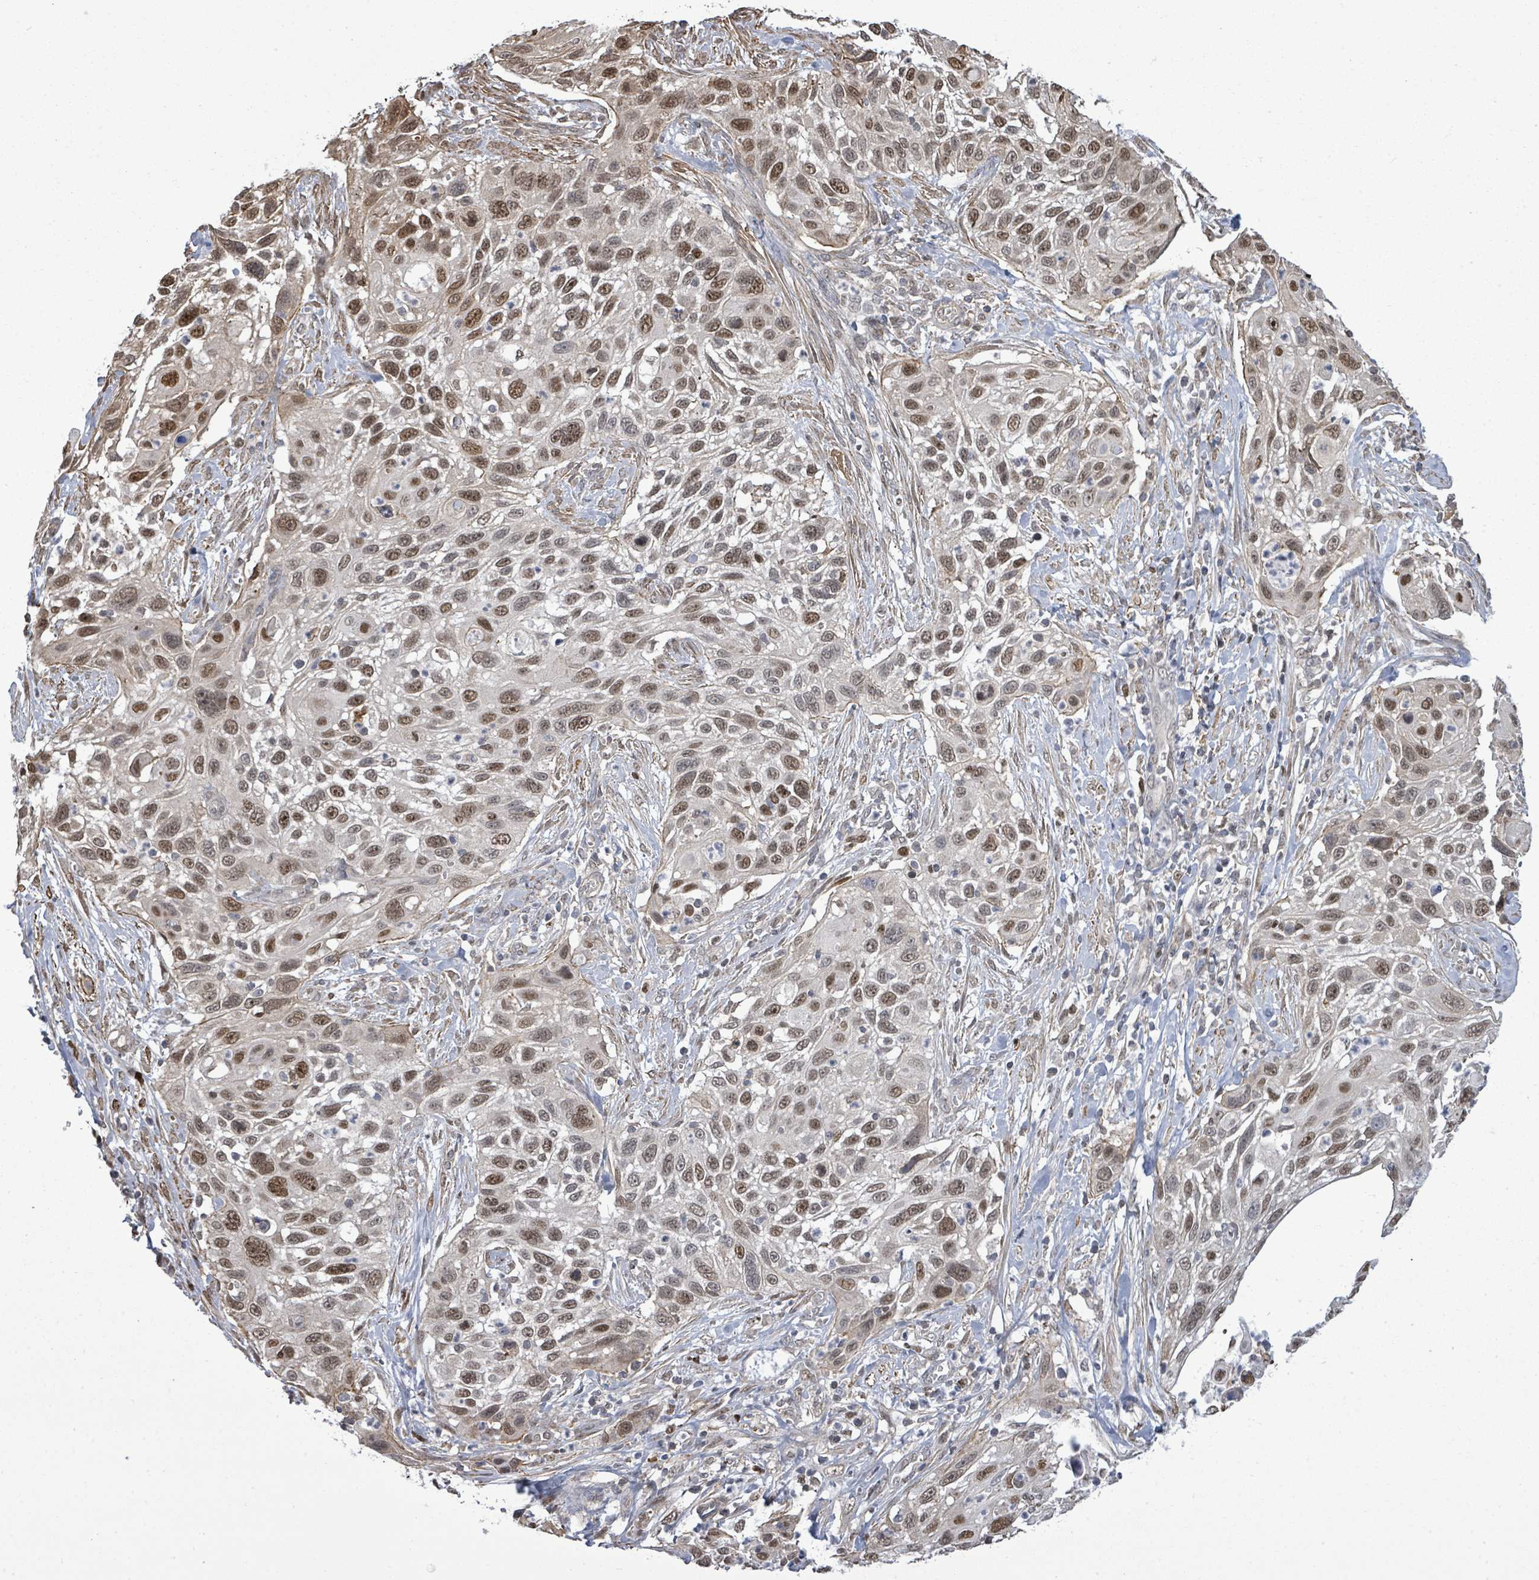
{"staining": {"intensity": "moderate", "quantity": ">75%", "location": "nuclear"}, "tissue": "cervical cancer", "cell_type": "Tumor cells", "image_type": "cancer", "snomed": [{"axis": "morphology", "description": "Squamous cell carcinoma, NOS"}, {"axis": "topography", "description": "Cervix"}], "caption": "Cervical cancer tissue shows moderate nuclear staining in about >75% of tumor cells, visualized by immunohistochemistry.", "gene": "PAPSS1", "patient": {"sex": "female", "age": 70}}